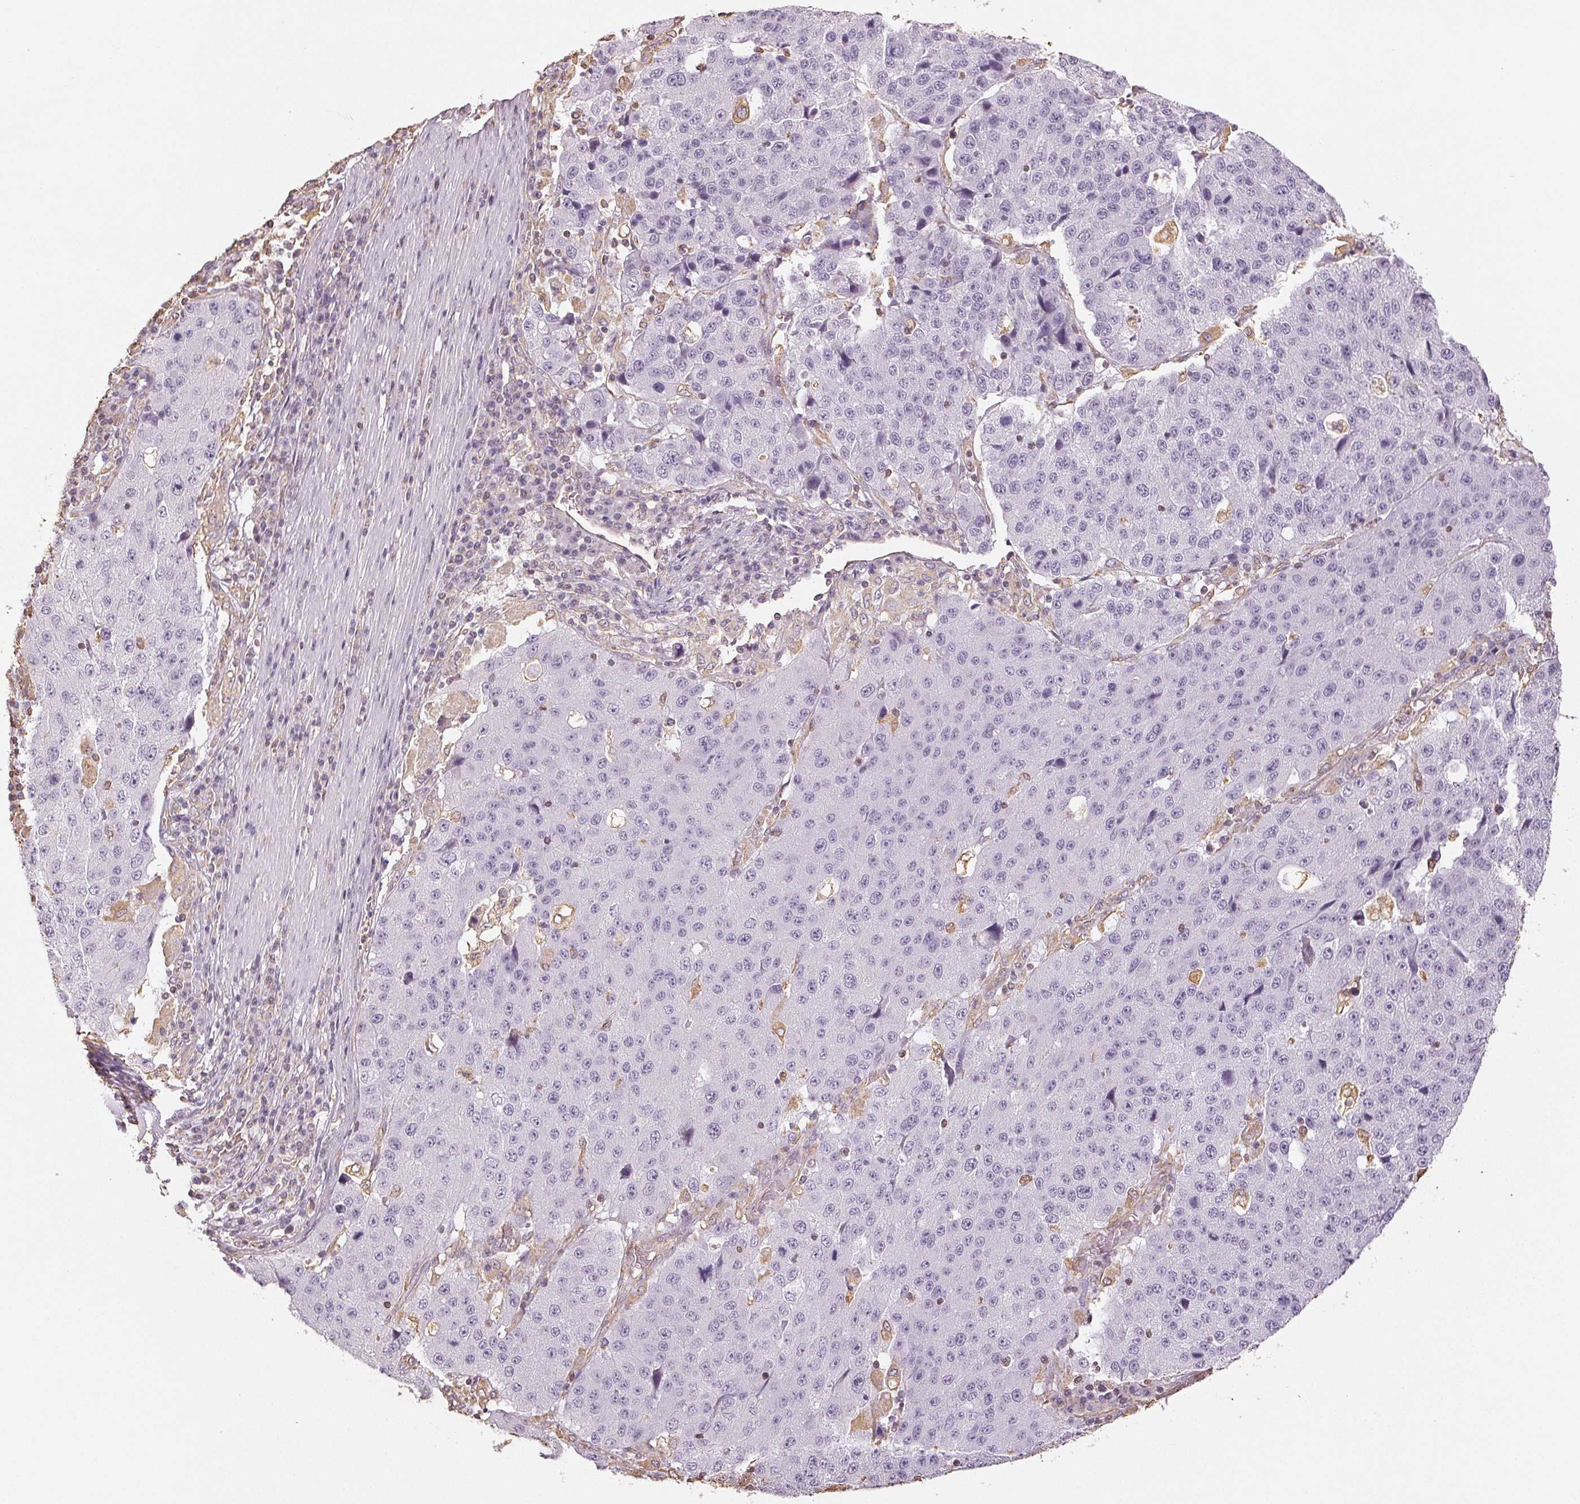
{"staining": {"intensity": "negative", "quantity": "none", "location": "none"}, "tissue": "stomach cancer", "cell_type": "Tumor cells", "image_type": "cancer", "snomed": [{"axis": "morphology", "description": "Adenocarcinoma, NOS"}, {"axis": "topography", "description": "Stomach"}], "caption": "This is a micrograph of IHC staining of stomach adenocarcinoma, which shows no staining in tumor cells.", "gene": "COL7A1", "patient": {"sex": "male", "age": 71}}